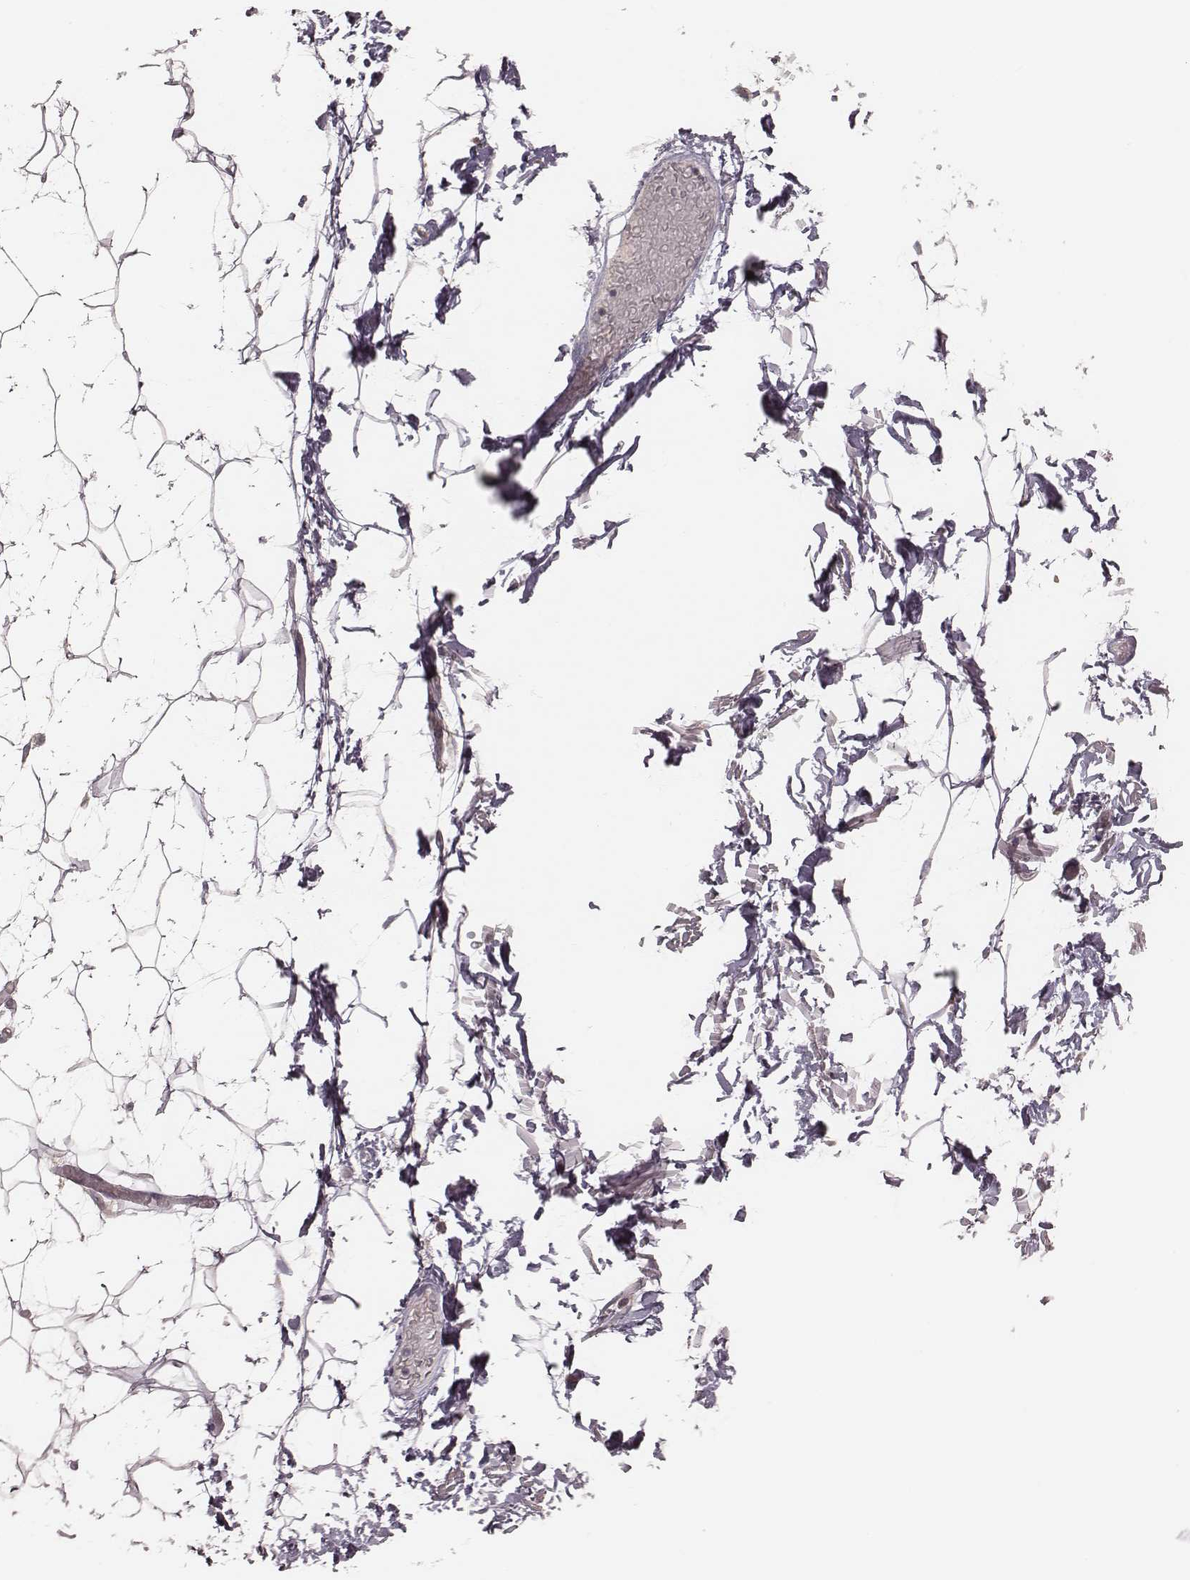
{"staining": {"intensity": "negative", "quantity": "none", "location": "none"}, "tissue": "adipose tissue", "cell_type": "Adipocytes", "image_type": "normal", "snomed": [{"axis": "morphology", "description": "Normal tissue, NOS"}, {"axis": "topography", "description": "Anal"}, {"axis": "topography", "description": "Peripheral nerve tissue"}], "caption": "This is a image of immunohistochemistry (IHC) staining of unremarkable adipose tissue, which shows no expression in adipocytes. (DAB (3,3'-diaminobenzidine) immunohistochemistry visualized using brightfield microscopy, high magnification).", "gene": "MRPS27", "patient": {"sex": "male", "age": 78}}